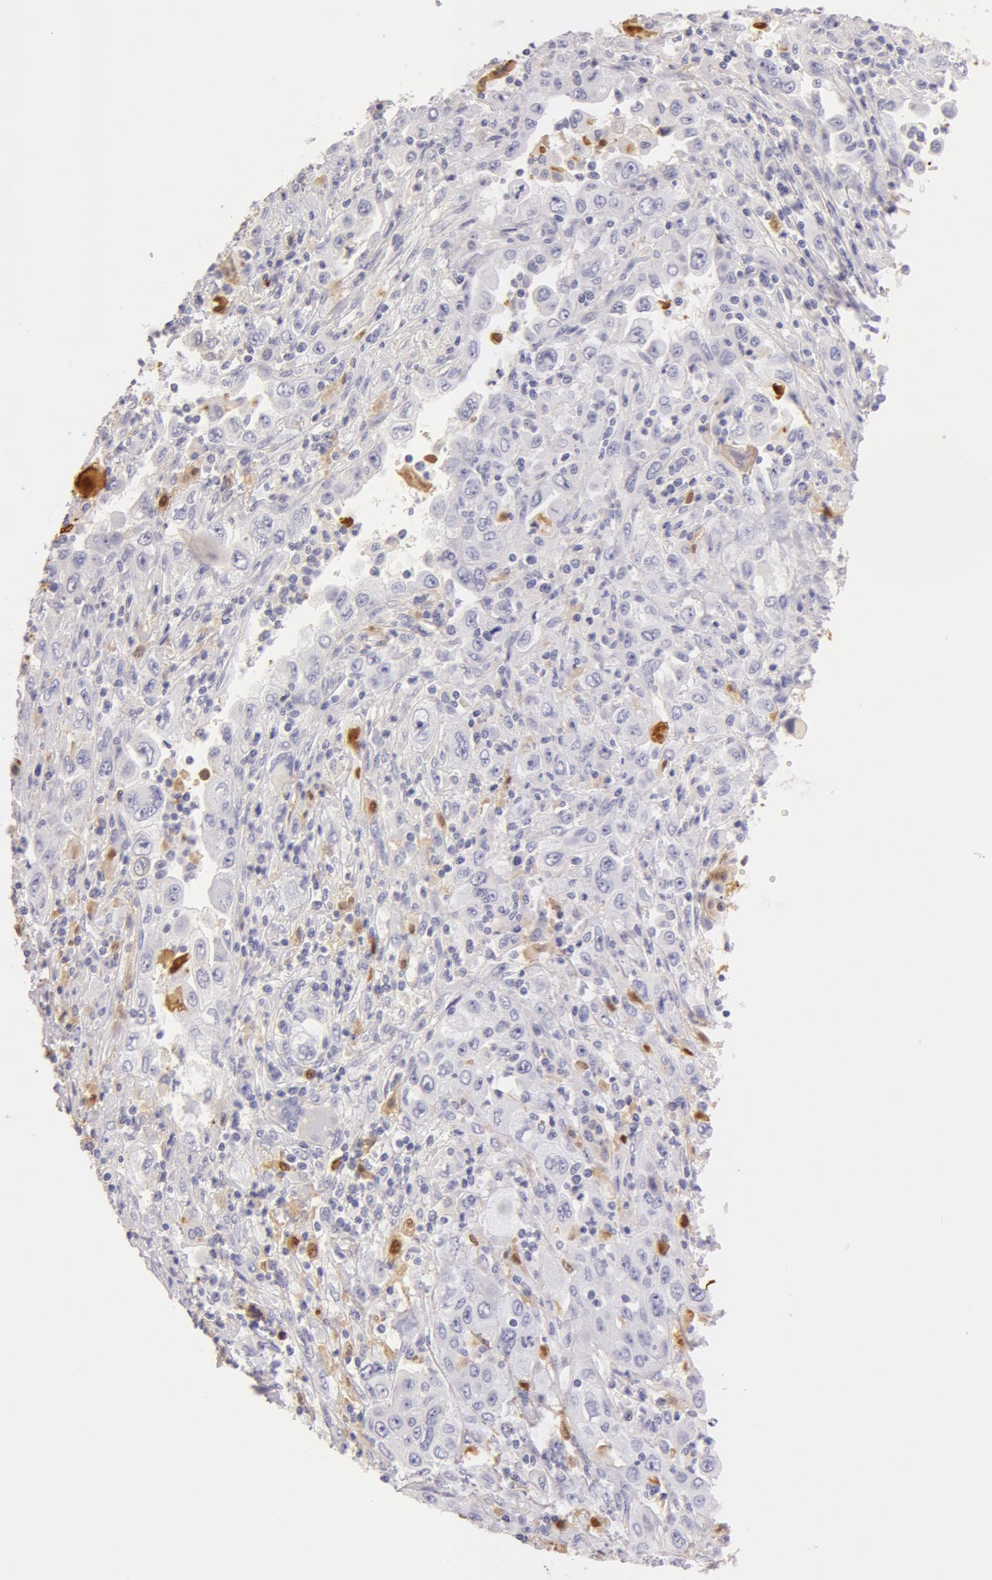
{"staining": {"intensity": "negative", "quantity": "none", "location": "none"}, "tissue": "pancreatic cancer", "cell_type": "Tumor cells", "image_type": "cancer", "snomed": [{"axis": "morphology", "description": "Adenocarcinoma, NOS"}, {"axis": "topography", "description": "Pancreas"}], "caption": "Tumor cells are negative for brown protein staining in pancreatic cancer.", "gene": "AHSG", "patient": {"sex": "male", "age": 70}}